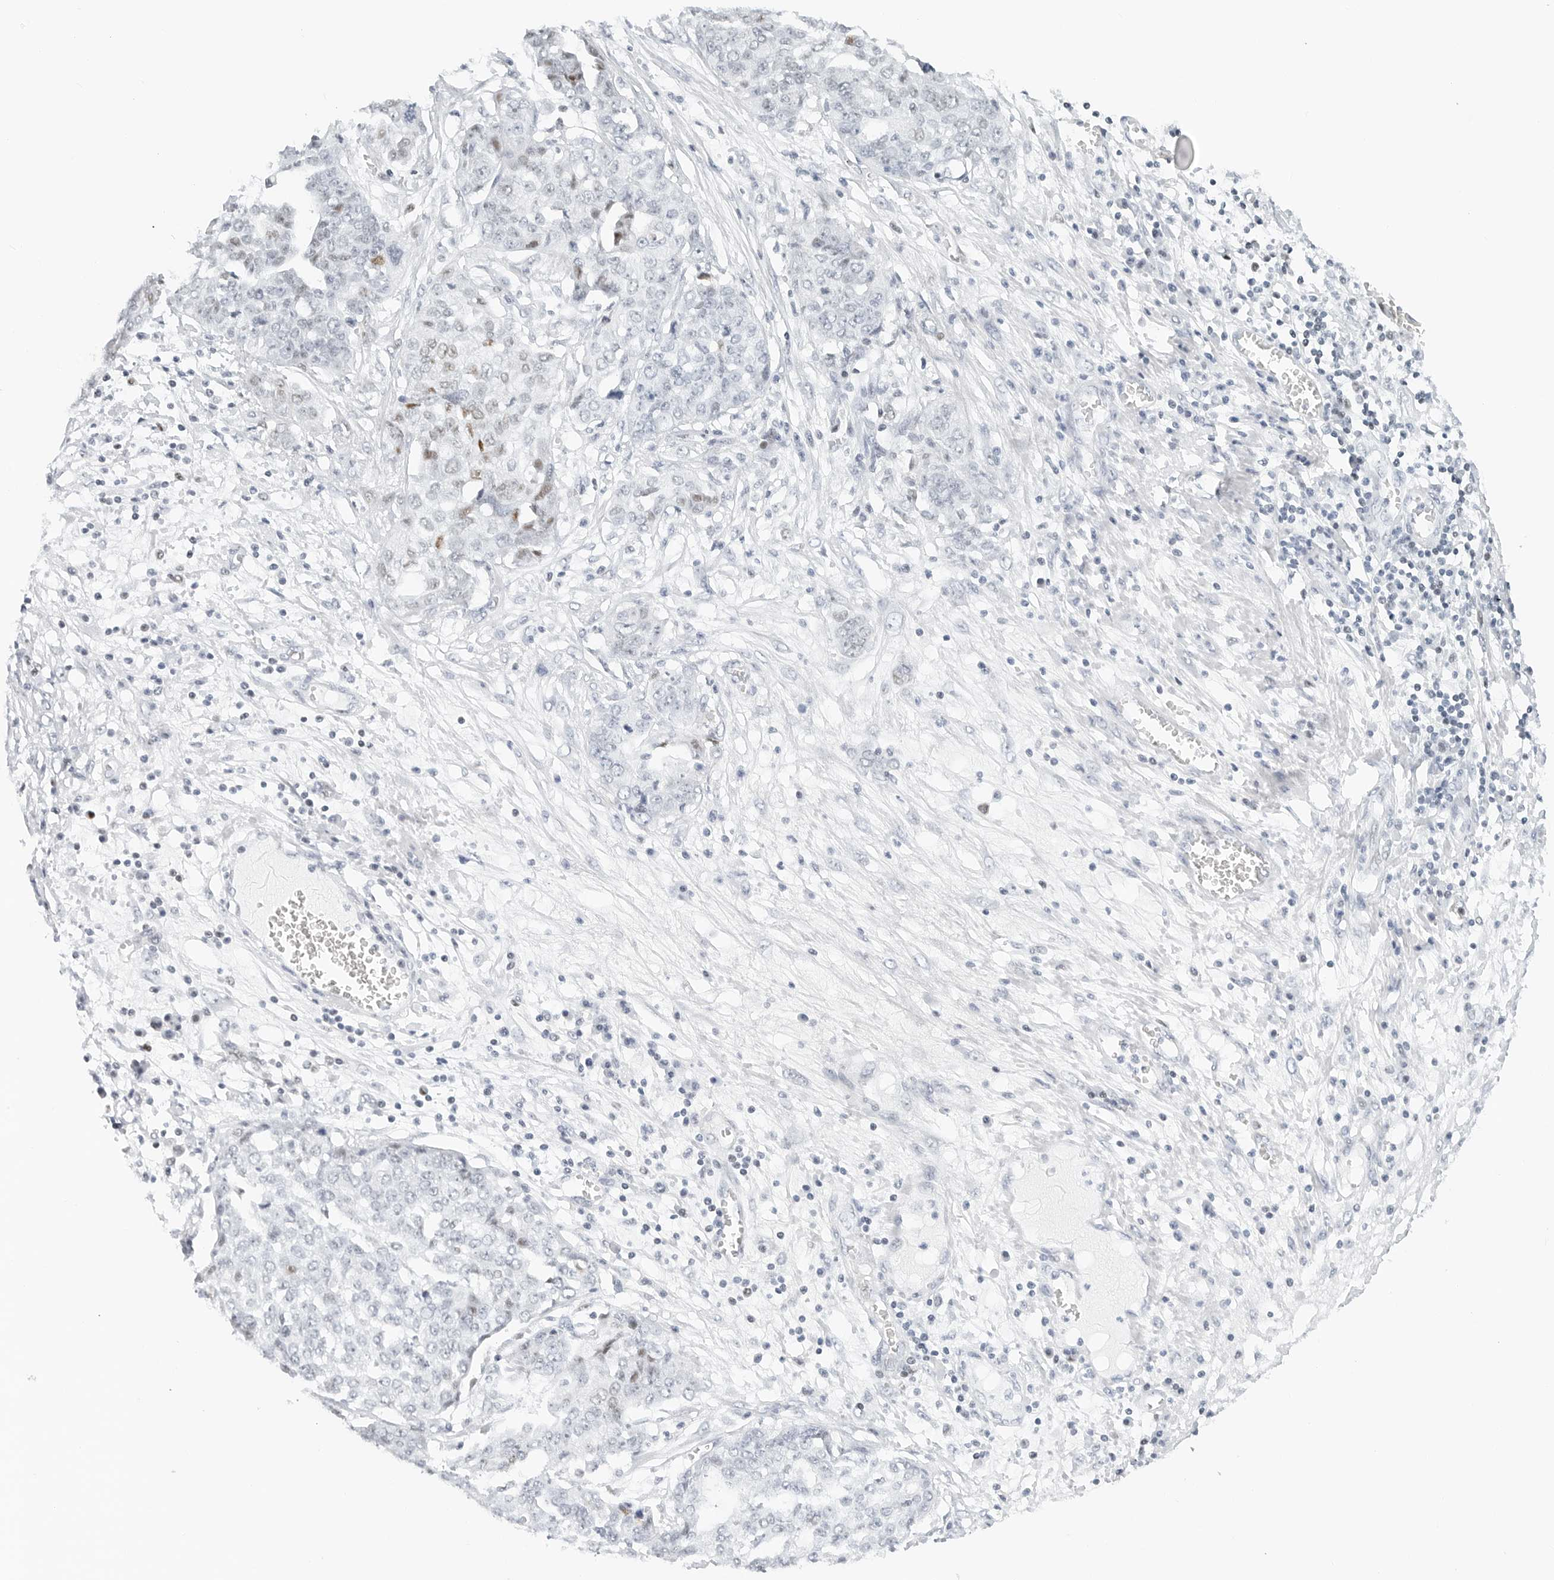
{"staining": {"intensity": "weak", "quantity": "<25%", "location": "nuclear"}, "tissue": "ovarian cancer", "cell_type": "Tumor cells", "image_type": "cancer", "snomed": [{"axis": "morphology", "description": "Cystadenocarcinoma, serous, NOS"}, {"axis": "topography", "description": "Soft tissue"}, {"axis": "topography", "description": "Ovary"}], "caption": "Immunohistochemical staining of human ovarian cancer (serous cystadenocarcinoma) demonstrates no significant positivity in tumor cells.", "gene": "NTMT2", "patient": {"sex": "female", "age": 57}}